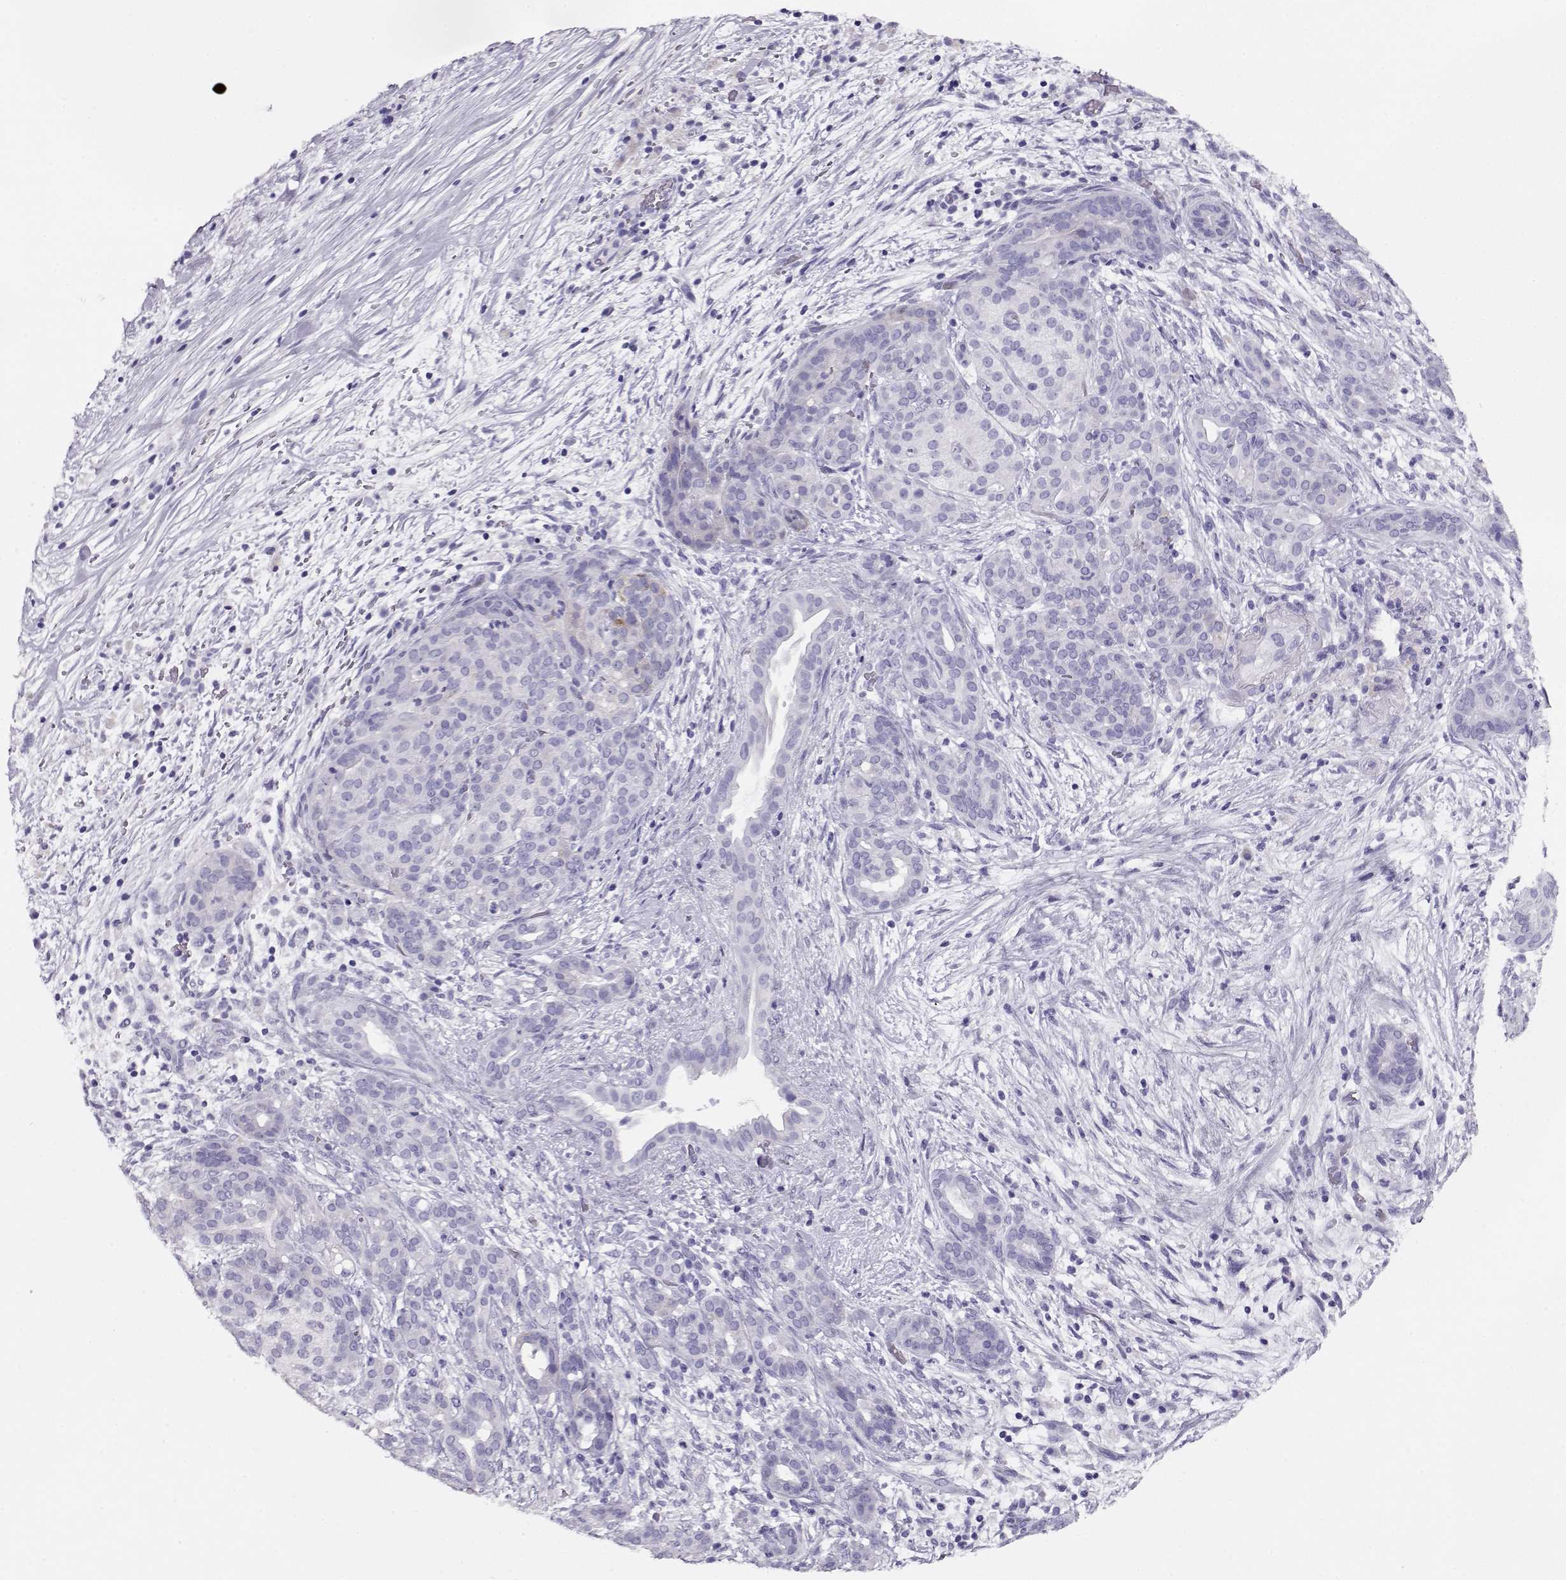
{"staining": {"intensity": "negative", "quantity": "none", "location": "none"}, "tissue": "pancreatic cancer", "cell_type": "Tumor cells", "image_type": "cancer", "snomed": [{"axis": "morphology", "description": "Adenocarcinoma, NOS"}, {"axis": "topography", "description": "Pancreas"}], "caption": "A high-resolution image shows immunohistochemistry (IHC) staining of pancreatic cancer, which reveals no significant expression in tumor cells.", "gene": "CRX", "patient": {"sex": "male", "age": 44}}